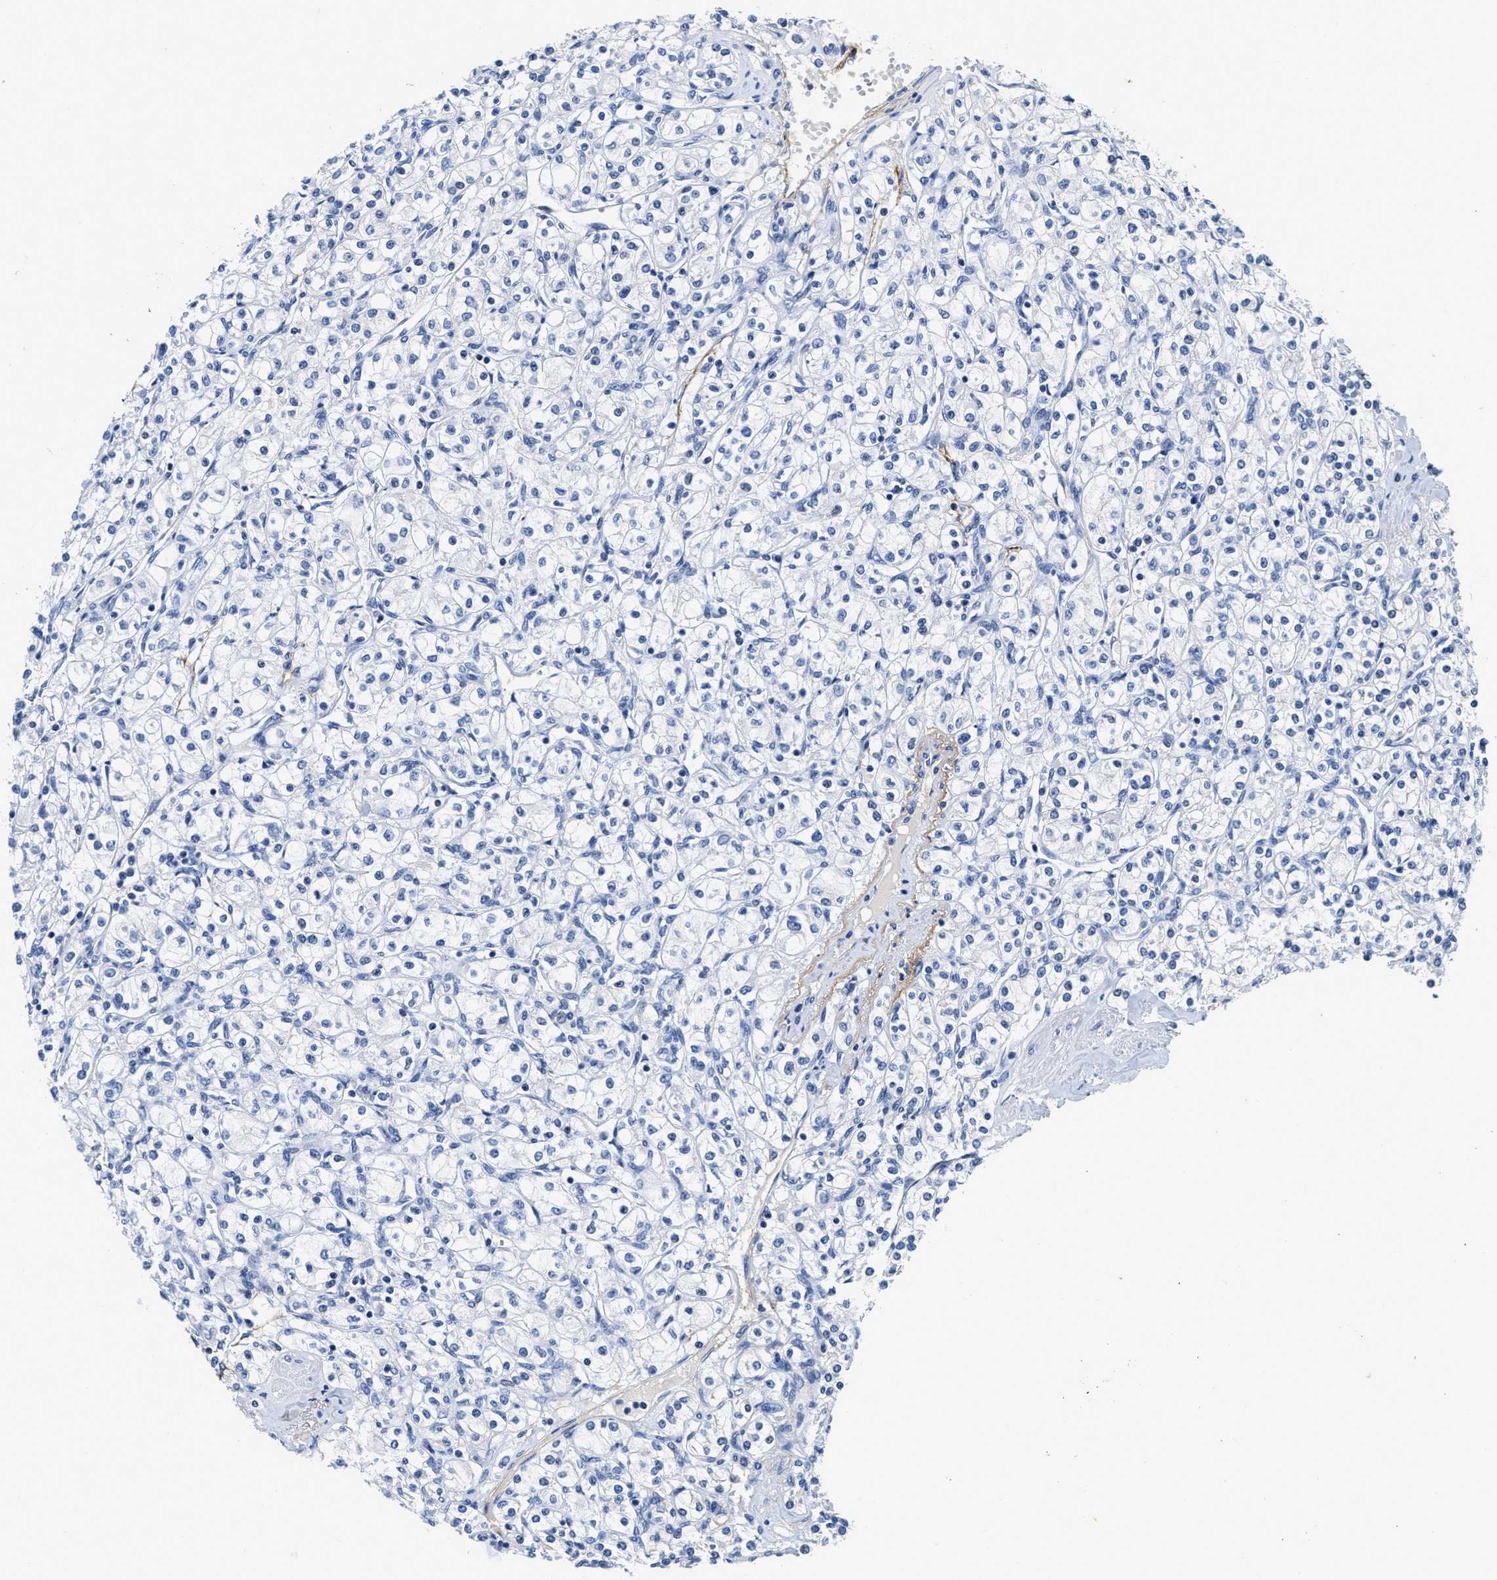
{"staining": {"intensity": "negative", "quantity": "none", "location": "none"}, "tissue": "renal cancer", "cell_type": "Tumor cells", "image_type": "cancer", "snomed": [{"axis": "morphology", "description": "Adenocarcinoma, NOS"}, {"axis": "topography", "description": "Kidney"}], "caption": "DAB immunohistochemical staining of human renal cancer displays no significant staining in tumor cells.", "gene": "FBLN2", "patient": {"sex": "male", "age": 77}}